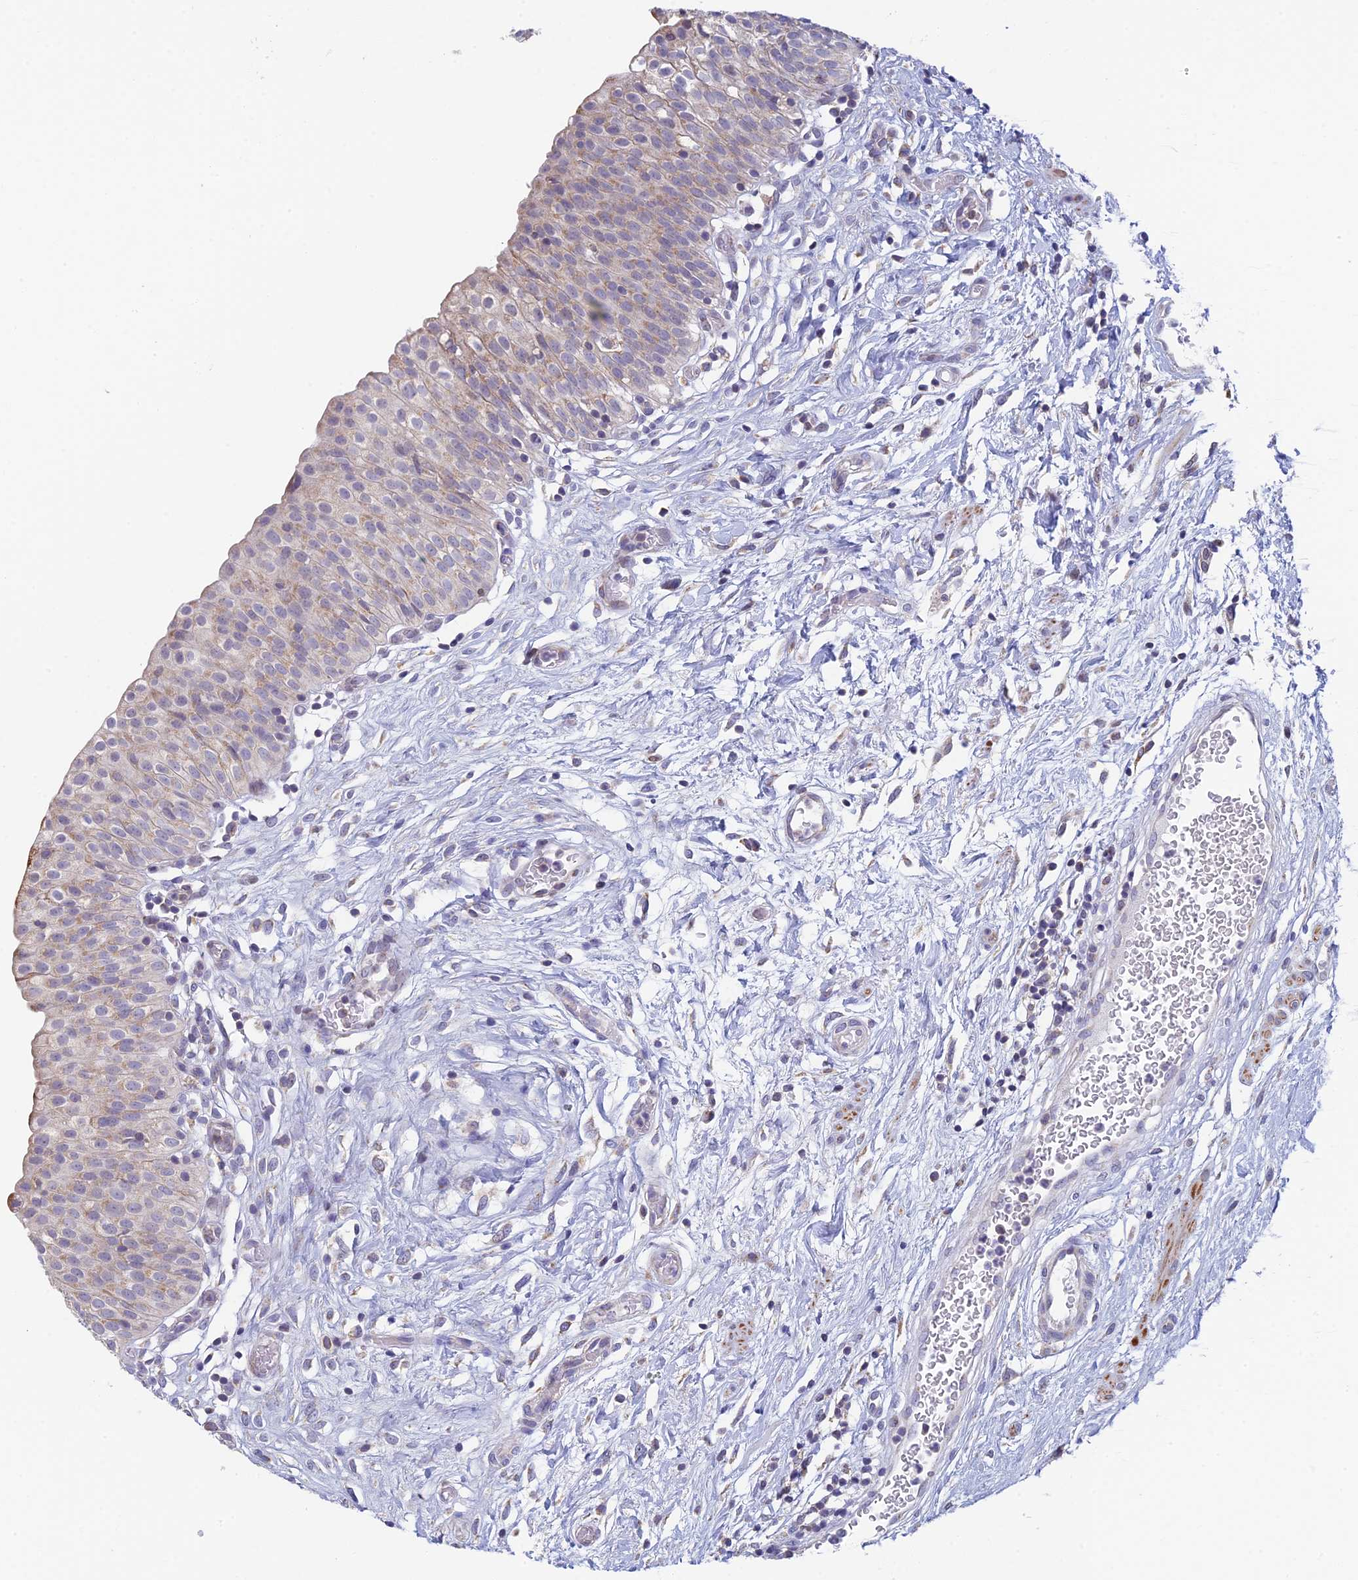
{"staining": {"intensity": "moderate", "quantity": "25%-75%", "location": "cytoplasmic/membranous"}, "tissue": "urinary bladder", "cell_type": "Urothelial cells", "image_type": "normal", "snomed": [{"axis": "morphology", "description": "Normal tissue, NOS"}, {"axis": "topography", "description": "Urinary bladder"}], "caption": "Moderate cytoplasmic/membranous expression is appreciated in approximately 25%-75% of urothelial cells in normal urinary bladder.", "gene": "REXO5", "patient": {"sex": "male", "age": 55}}